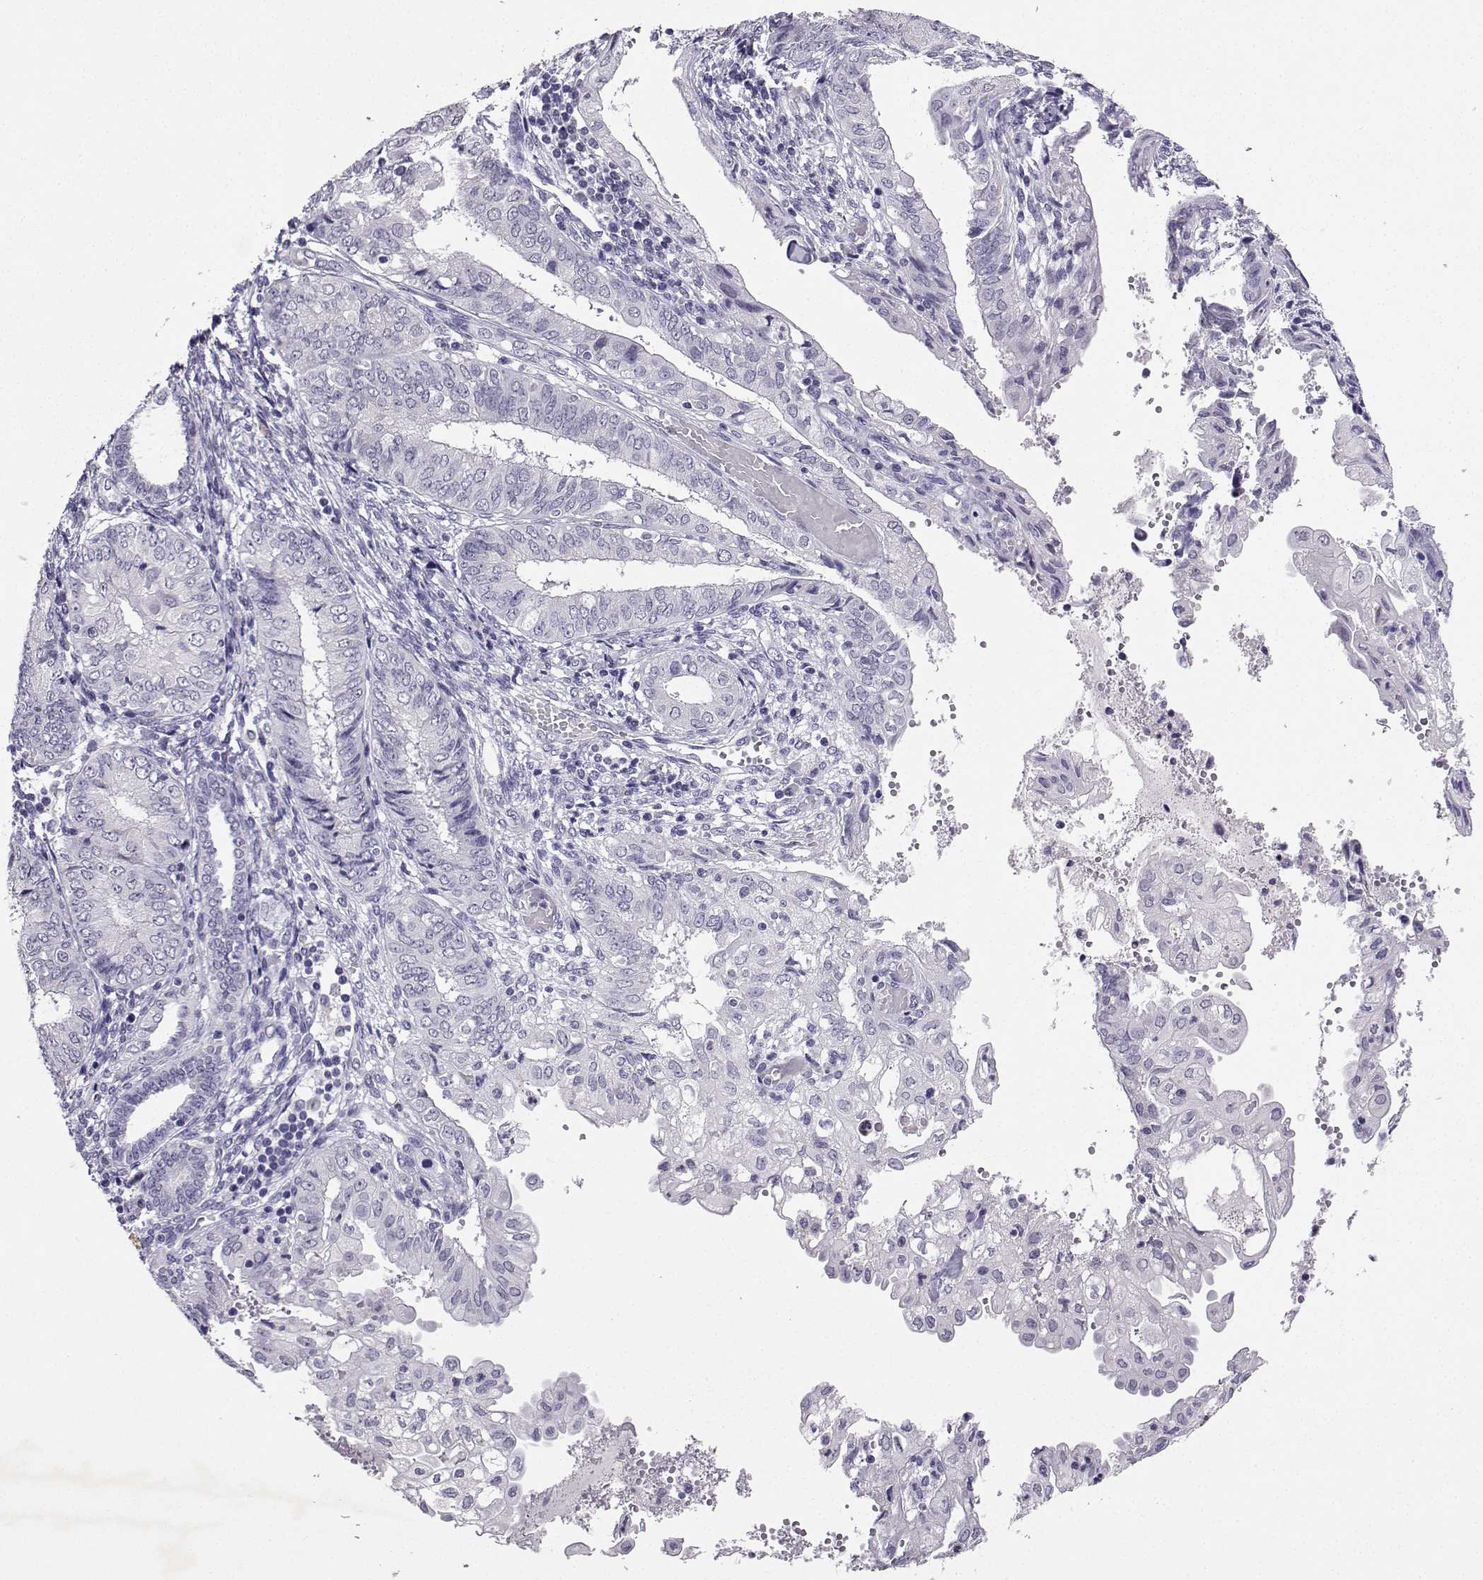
{"staining": {"intensity": "negative", "quantity": "none", "location": "none"}, "tissue": "endometrial cancer", "cell_type": "Tumor cells", "image_type": "cancer", "snomed": [{"axis": "morphology", "description": "Adenocarcinoma, NOS"}, {"axis": "topography", "description": "Endometrium"}], "caption": "Tumor cells show no significant staining in endometrial adenocarcinoma.", "gene": "TBR1", "patient": {"sex": "female", "age": 68}}